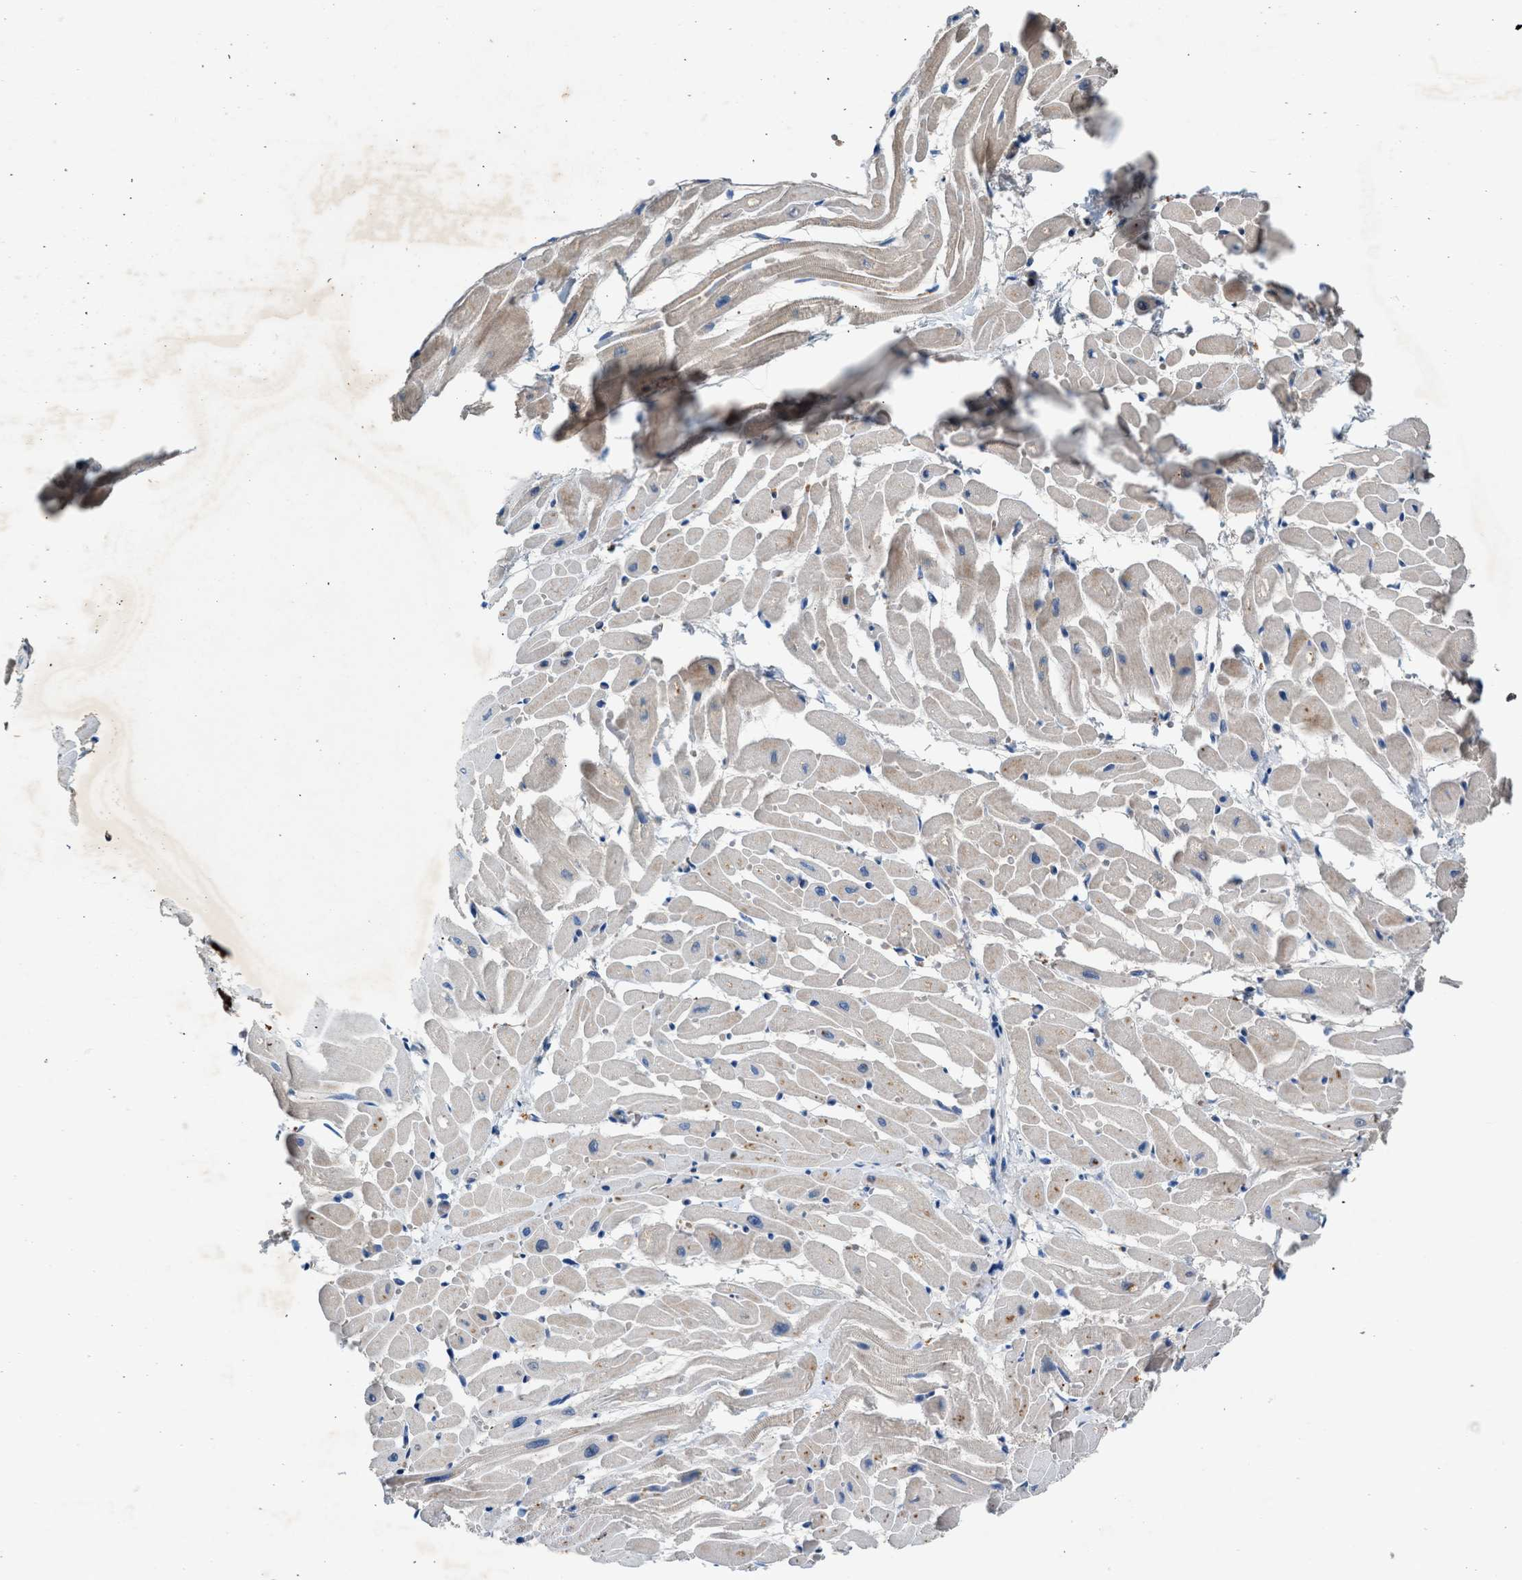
{"staining": {"intensity": "moderate", "quantity": "25%-75%", "location": "cytoplasmic/membranous"}, "tissue": "heart muscle", "cell_type": "Cardiomyocytes", "image_type": "normal", "snomed": [{"axis": "morphology", "description": "Normal tissue, NOS"}, {"axis": "topography", "description": "Heart"}], "caption": "Brown immunohistochemical staining in normal human heart muscle demonstrates moderate cytoplasmic/membranous positivity in approximately 25%-75% of cardiomyocytes.", "gene": "RWDD2B", "patient": {"sex": "male", "age": 45}}